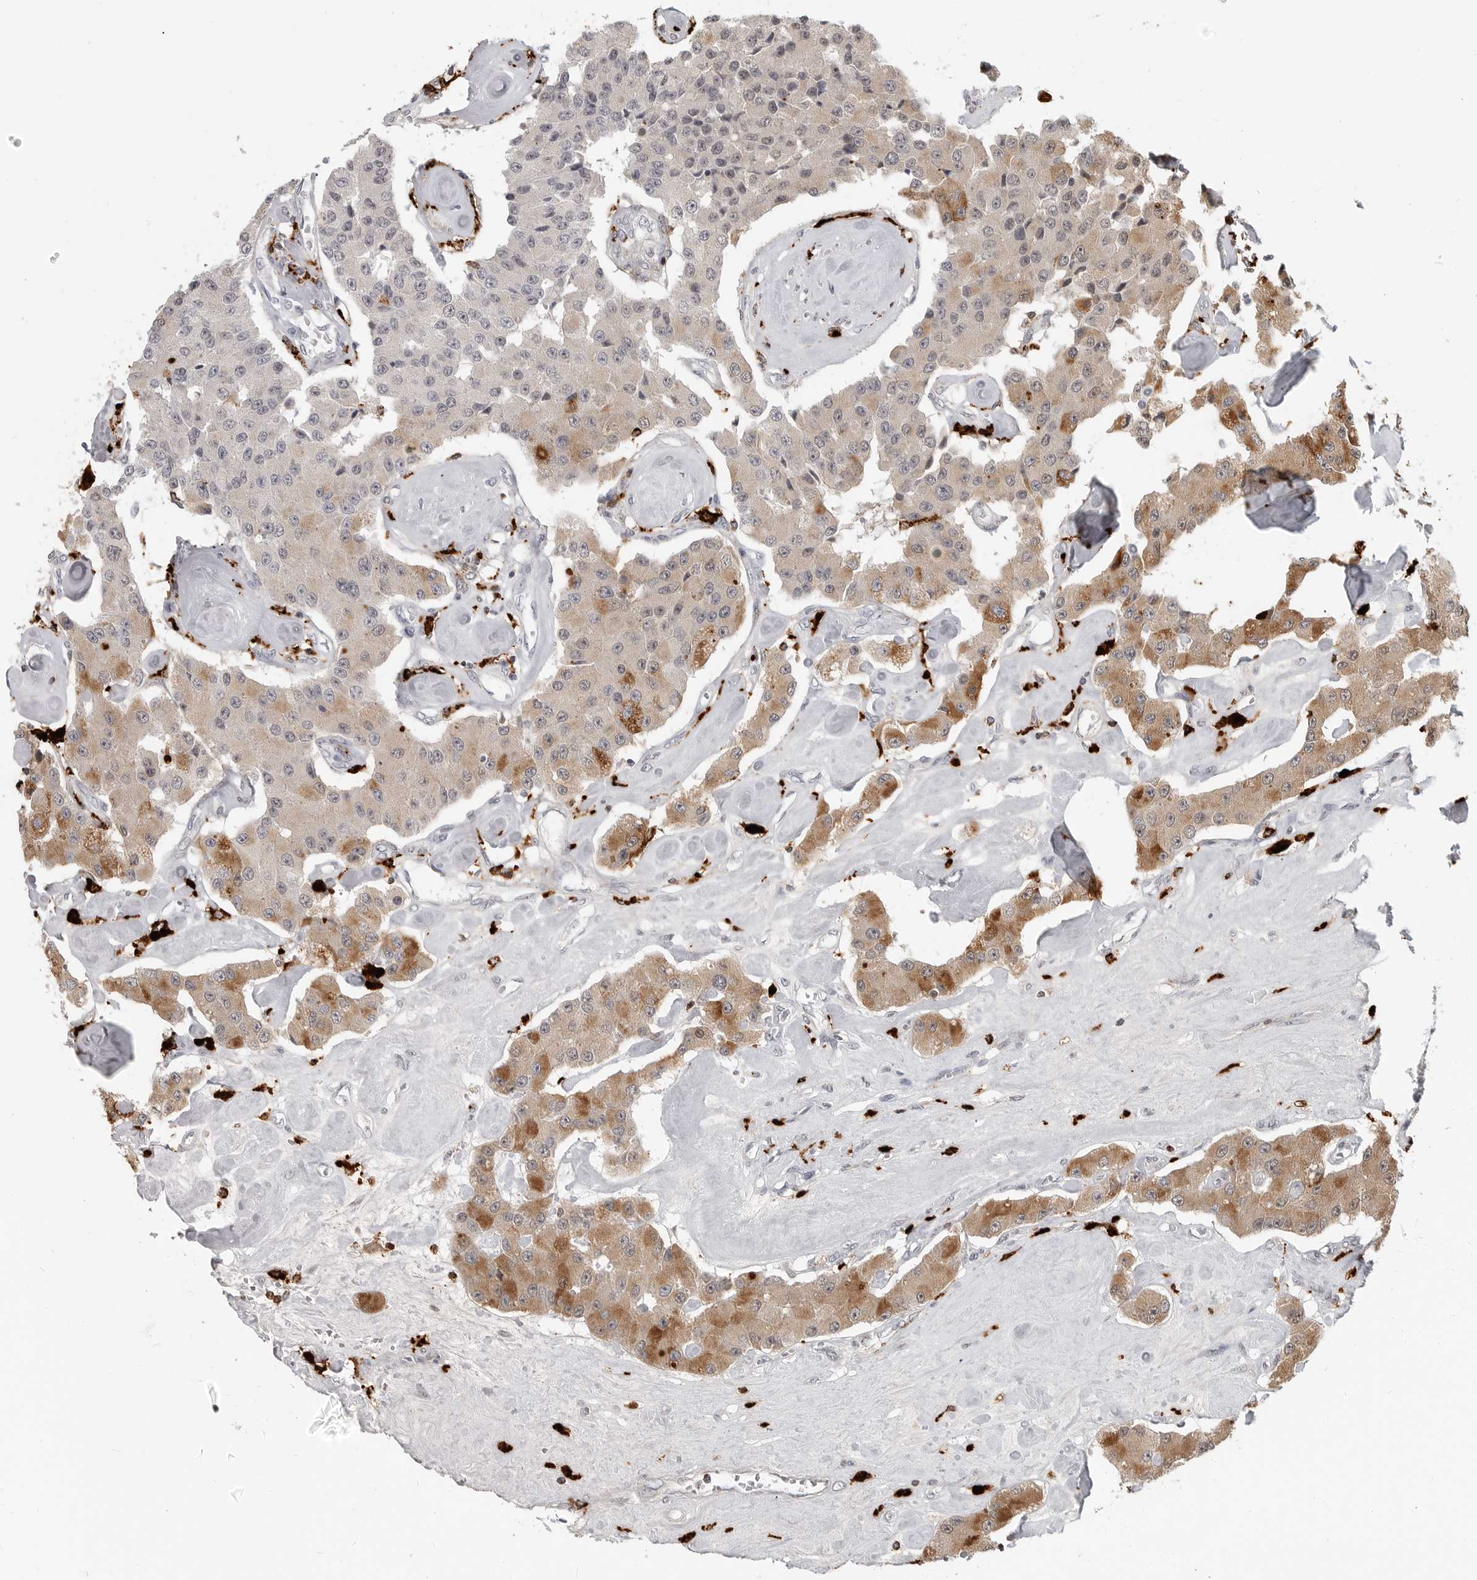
{"staining": {"intensity": "moderate", "quantity": "<25%", "location": "cytoplasmic/membranous"}, "tissue": "carcinoid", "cell_type": "Tumor cells", "image_type": "cancer", "snomed": [{"axis": "morphology", "description": "Carcinoid, malignant, NOS"}, {"axis": "topography", "description": "Pancreas"}], "caption": "This is a histology image of IHC staining of carcinoid, which shows moderate positivity in the cytoplasmic/membranous of tumor cells.", "gene": "IFI30", "patient": {"sex": "male", "age": 41}}